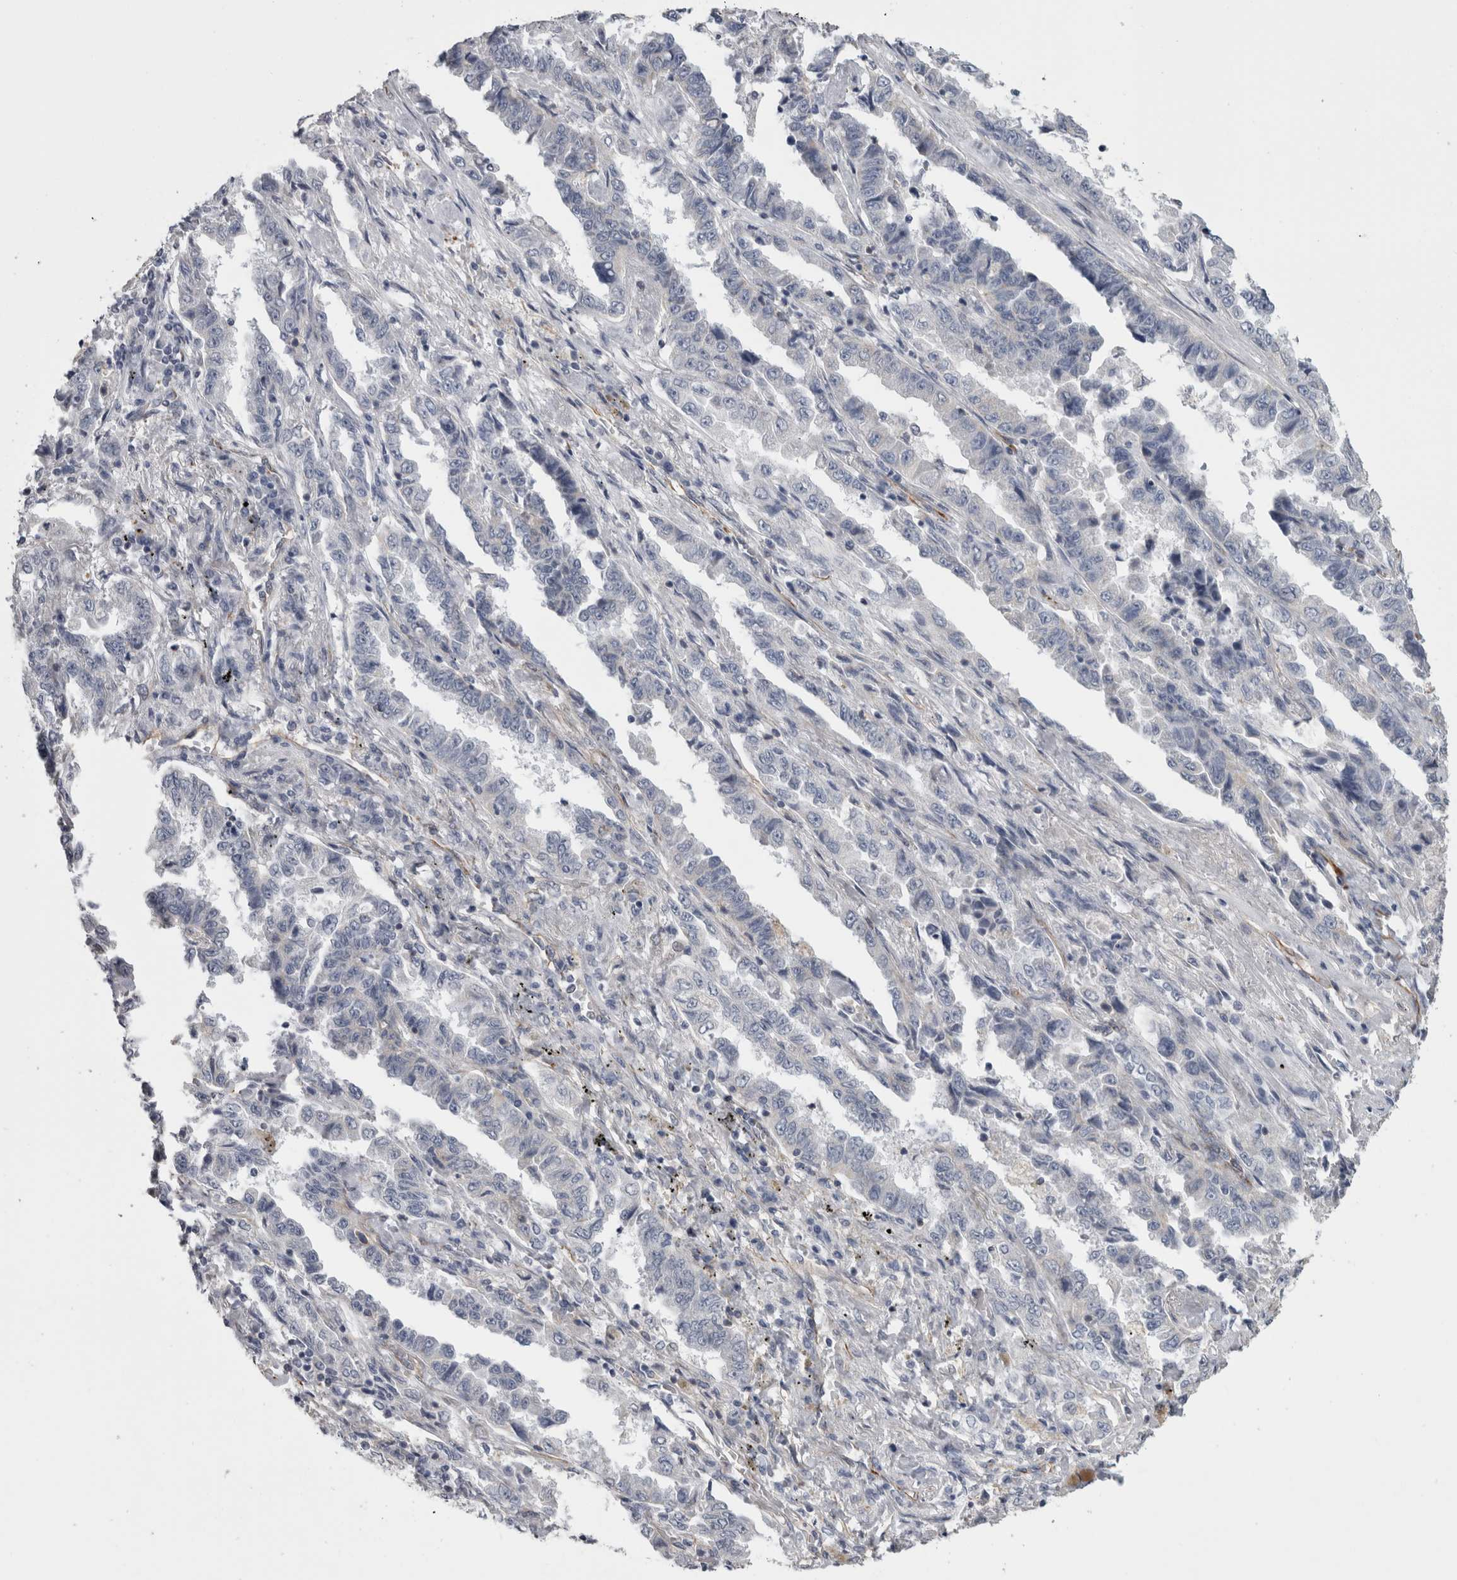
{"staining": {"intensity": "negative", "quantity": "none", "location": "none"}, "tissue": "lung cancer", "cell_type": "Tumor cells", "image_type": "cancer", "snomed": [{"axis": "morphology", "description": "Adenocarcinoma, NOS"}, {"axis": "topography", "description": "Lung"}], "caption": "There is no significant positivity in tumor cells of lung cancer.", "gene": "ACOT7", "patient": {"sex": "female", "age": 51}}